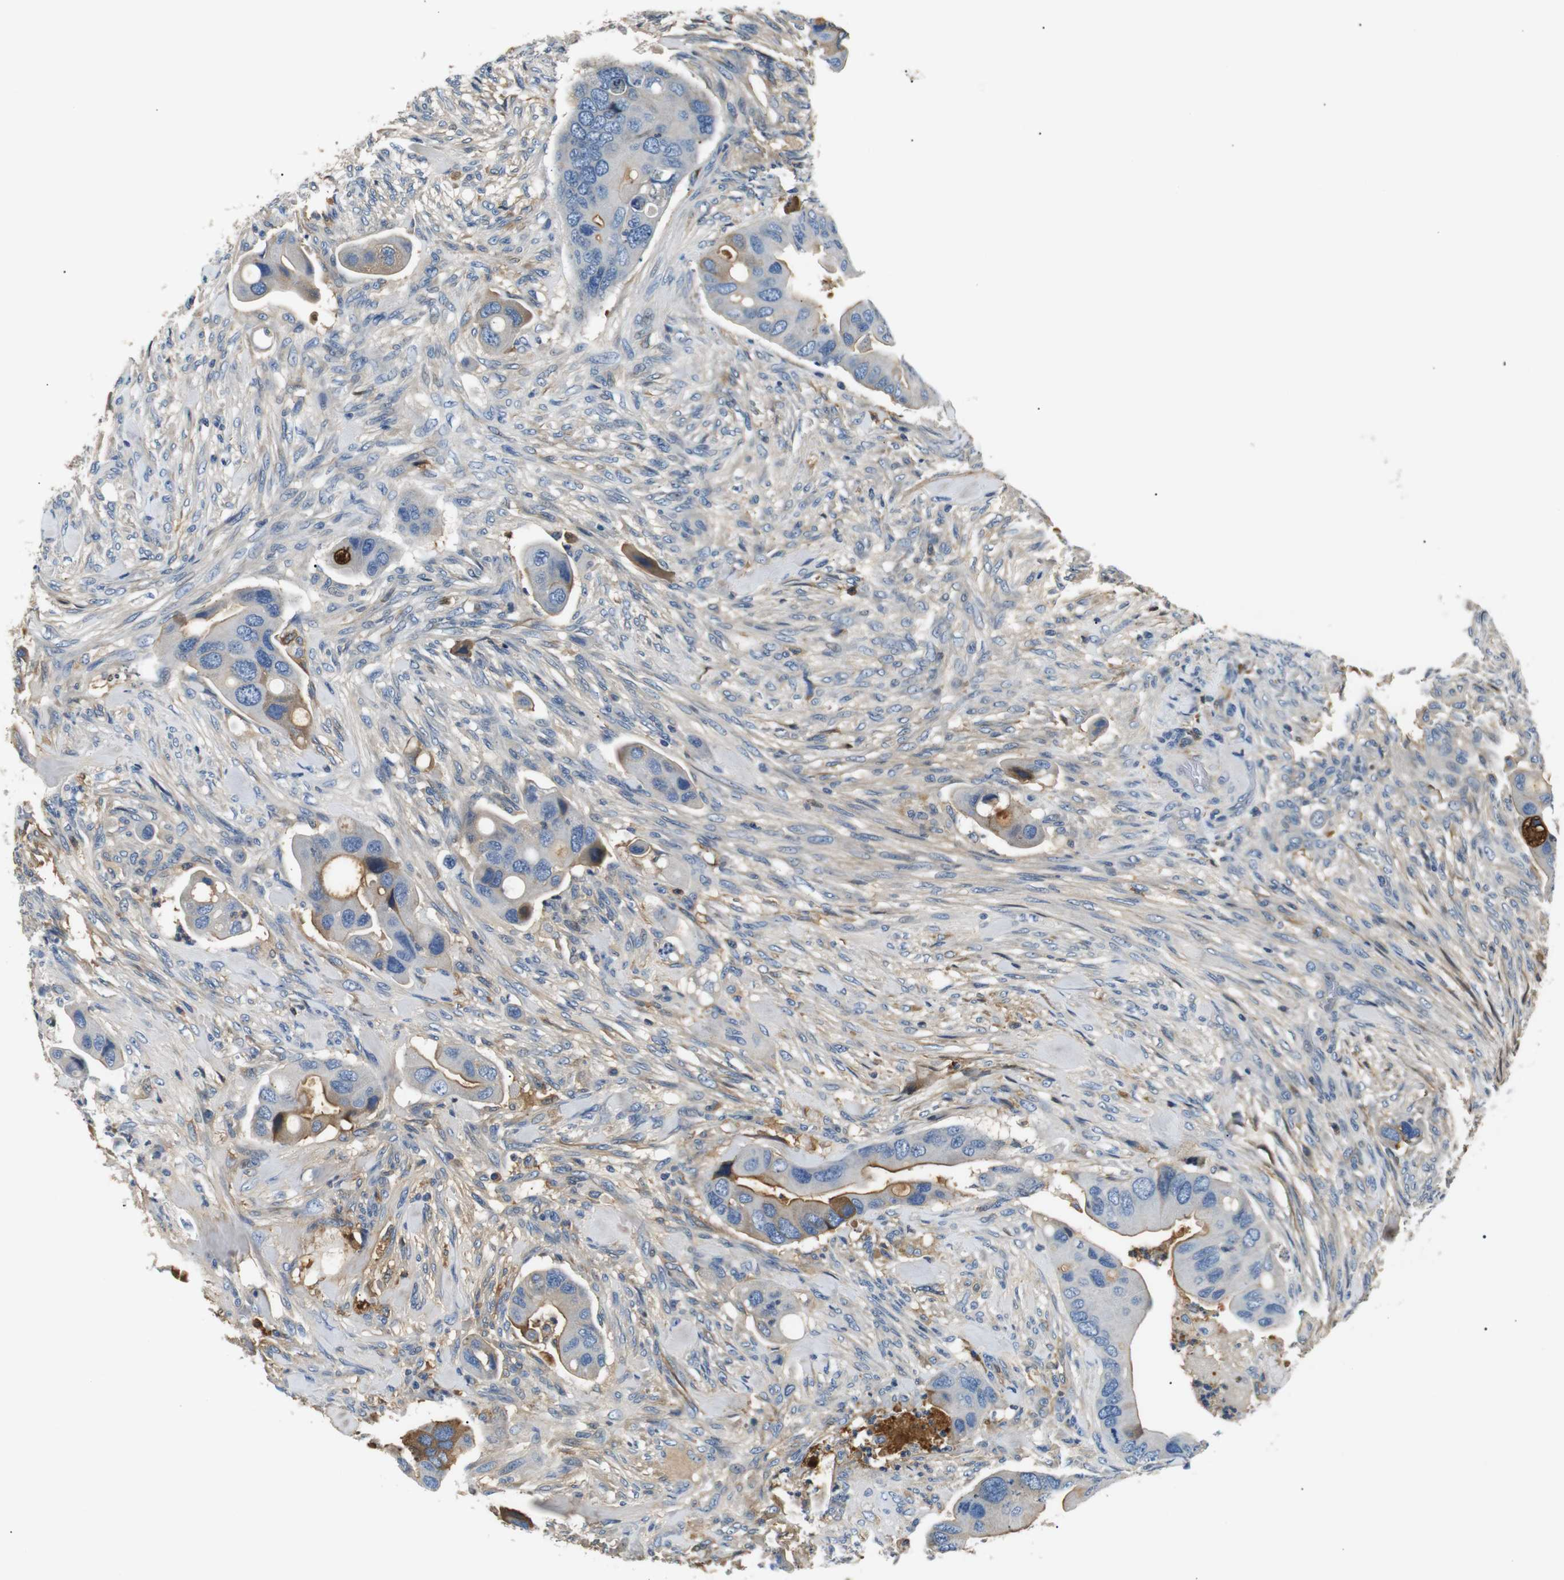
{"staining": {"intensity": "moderate", "quantity": "<25%", "location": "cytoplasmic/membranous"}, "tissue": "colorectal cancer", "cell_type": "Tumor cells", "image_type": "cancer", "snomed": [{"axis": "morphology", "description": "Adenocarcinoma, NOS"}, {"axis": "topography", "description": "Rectum"}], "caption": "Immunohistochemical staining of human colorectal adenocarcinoma reveals moderate cytoplasmic/membranous protein positivity in approximately <25% of tumor cells.", "gene": "LHCGR", "patient": {"sex": "female", "age": 57}}